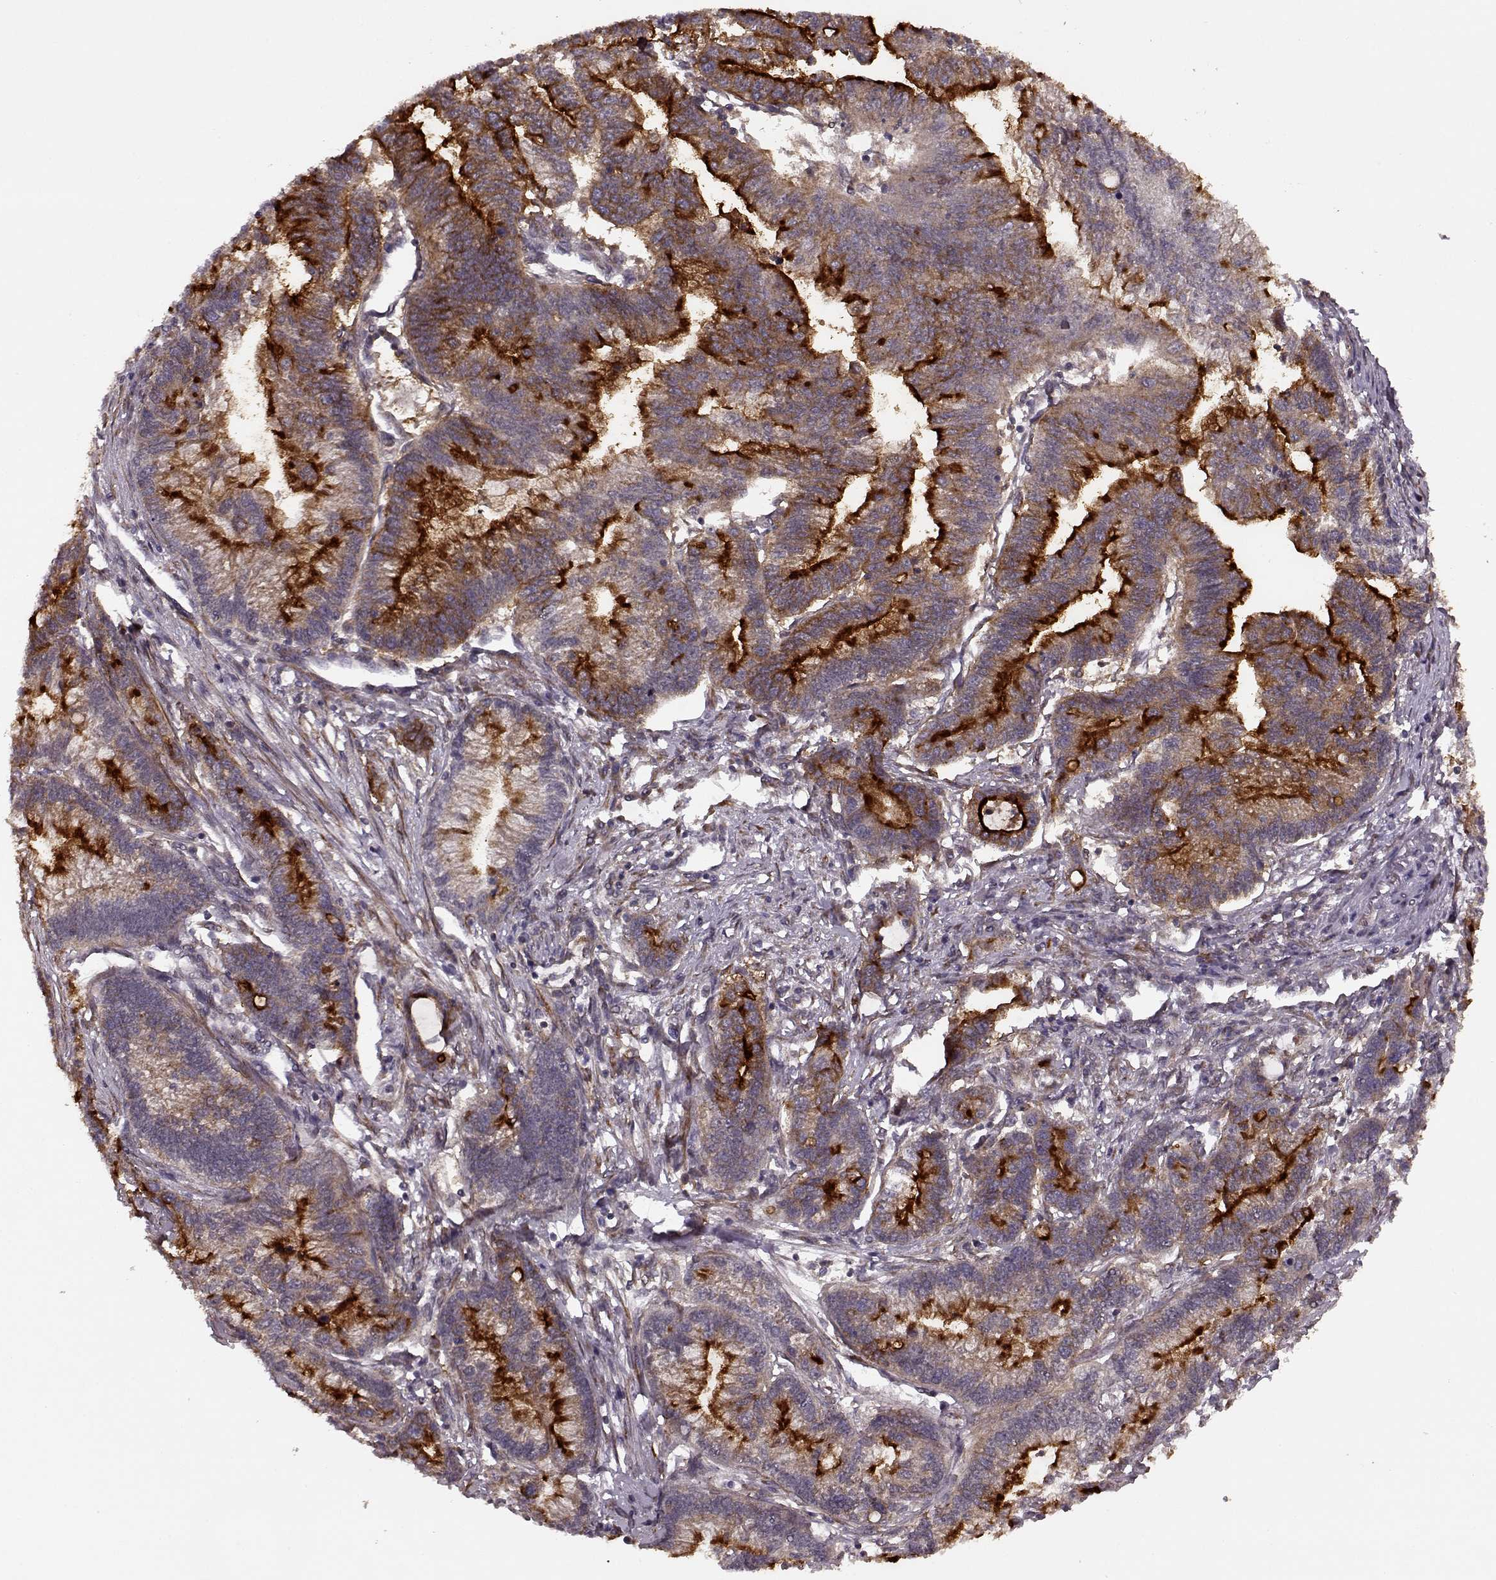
{"staining": {"intensity": "strong", "quantity": "<25%", "location": "cytoplasmic/membranous"}, "tissue": "stomach cancer", "cell_type": "Tumor cells", "image_type": "cancer", "snomed": [{"axis": "morphology", "description": "Adenocarcinoma, NOS"}, {"axis": "topography", "description": "Stomach"}], "caption": "Stomach cancer stained with immunohistochemistry displays strong cytoplasmic/membranous staining in approximately <25% of tumor cells. Ihc stains the protein of interest in brown and the nuclei are stained blue.", "gene": "YIPF5", "patient": {"sex": "male", "age": 83}}